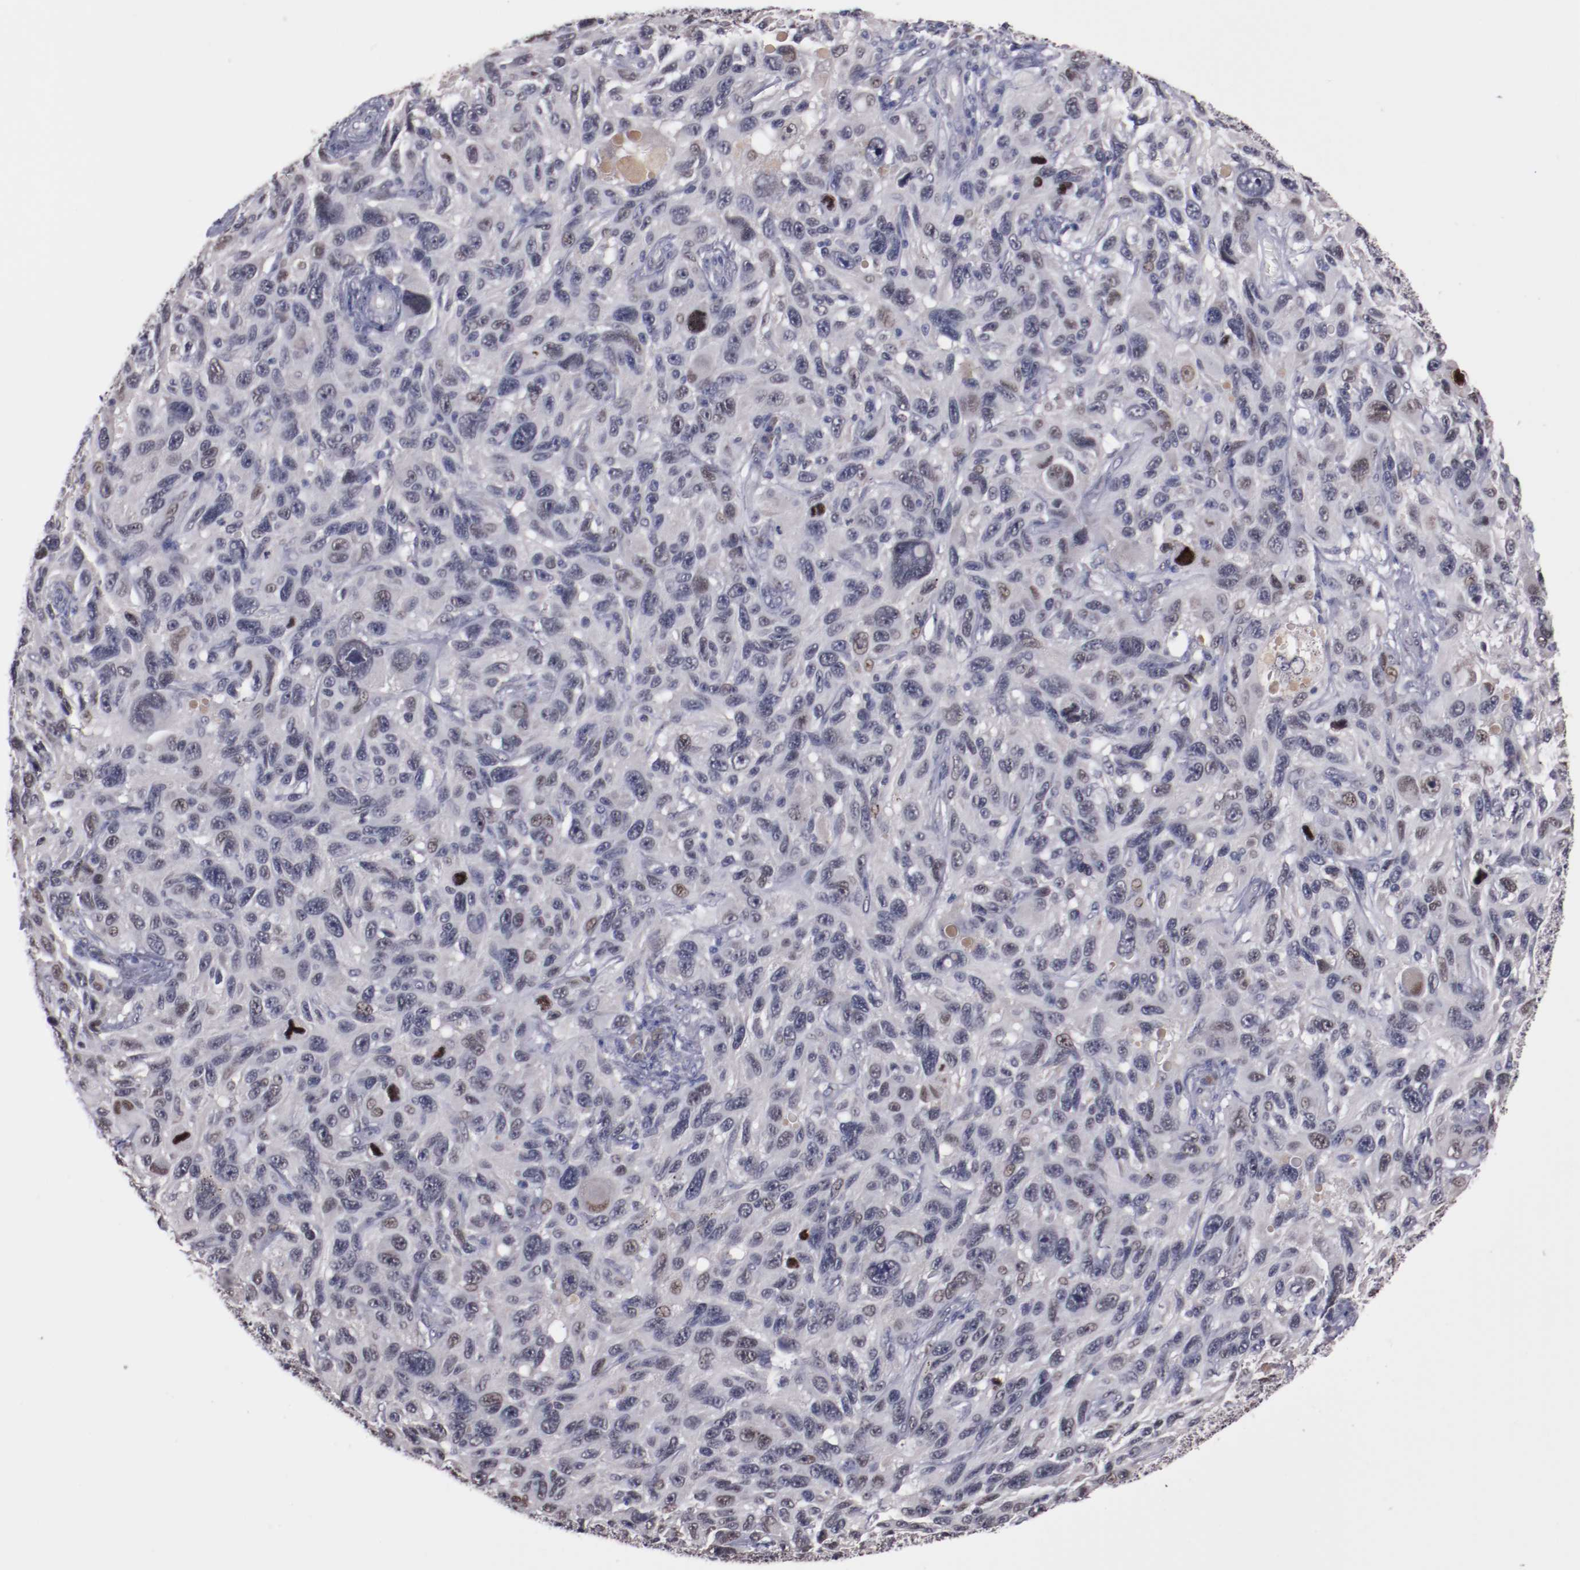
{"staining": {"intensity": "moderate", "quantity": "<25%", "location": "nuclear"}, "tissue": "melanoma", "cell_type": "Tumor cells", "image_type": "cancer", "snomed": [{"axis": "morphology", "description": "Malignant melanoma, NOS"}, {"axis": "topography", "description": "Skin"}], "caption": "Malignant melanoma stained for a protein (brown) shows moderate nuclear positive staining in about <25% of tumor cells.", "gene": "FAM81A", "patient": {"sex": "male", "age": 53}}